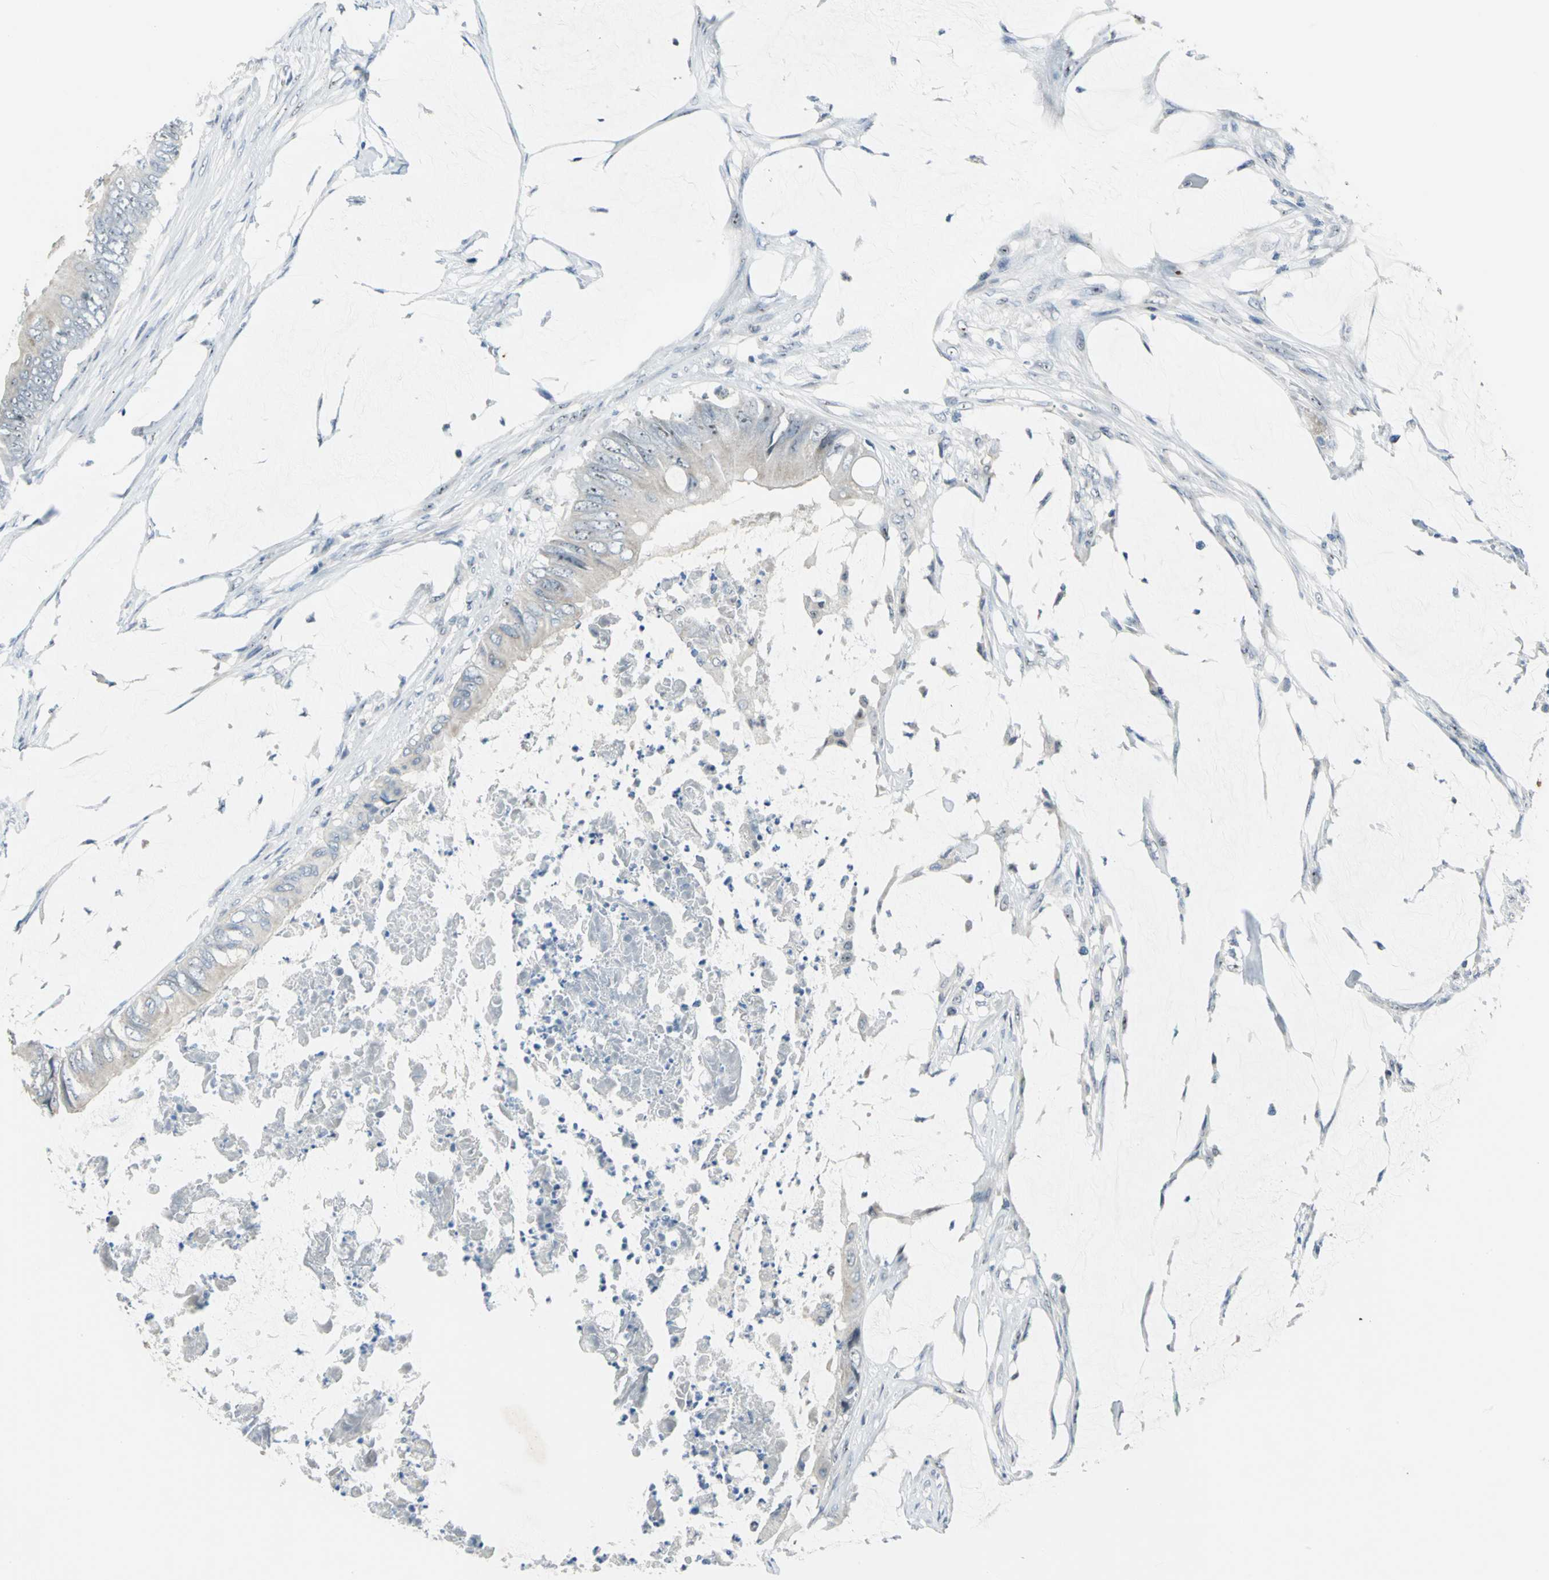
{"staining": {"intensity": "moderate", "quantity": "25%-75%", "location": "nuclear"}, "tissue": "colorectal cancer", "cell_type": "Tumor cells", "image_type": "cancer", "snomed": [{"axis": "morphology", "description": "Normal tissue, NOS"}, {"axis": "morphology", "description": "Adenocarcinoma, NOS"}, {"axis": "topography", "description": "Rectum"}, {"axis": "topography", "description": "Peripheral nerve tissue"}], "caption": "Immunohistochemistry image of colorectal adenocarcinoma stained for a protein (brown), which displays medium levels of moderate nuclear expression in approximately 25%-75% of tumor cells.", "gene": "MYBBP1A", "patient": {"sex": "female", "age": 77}}